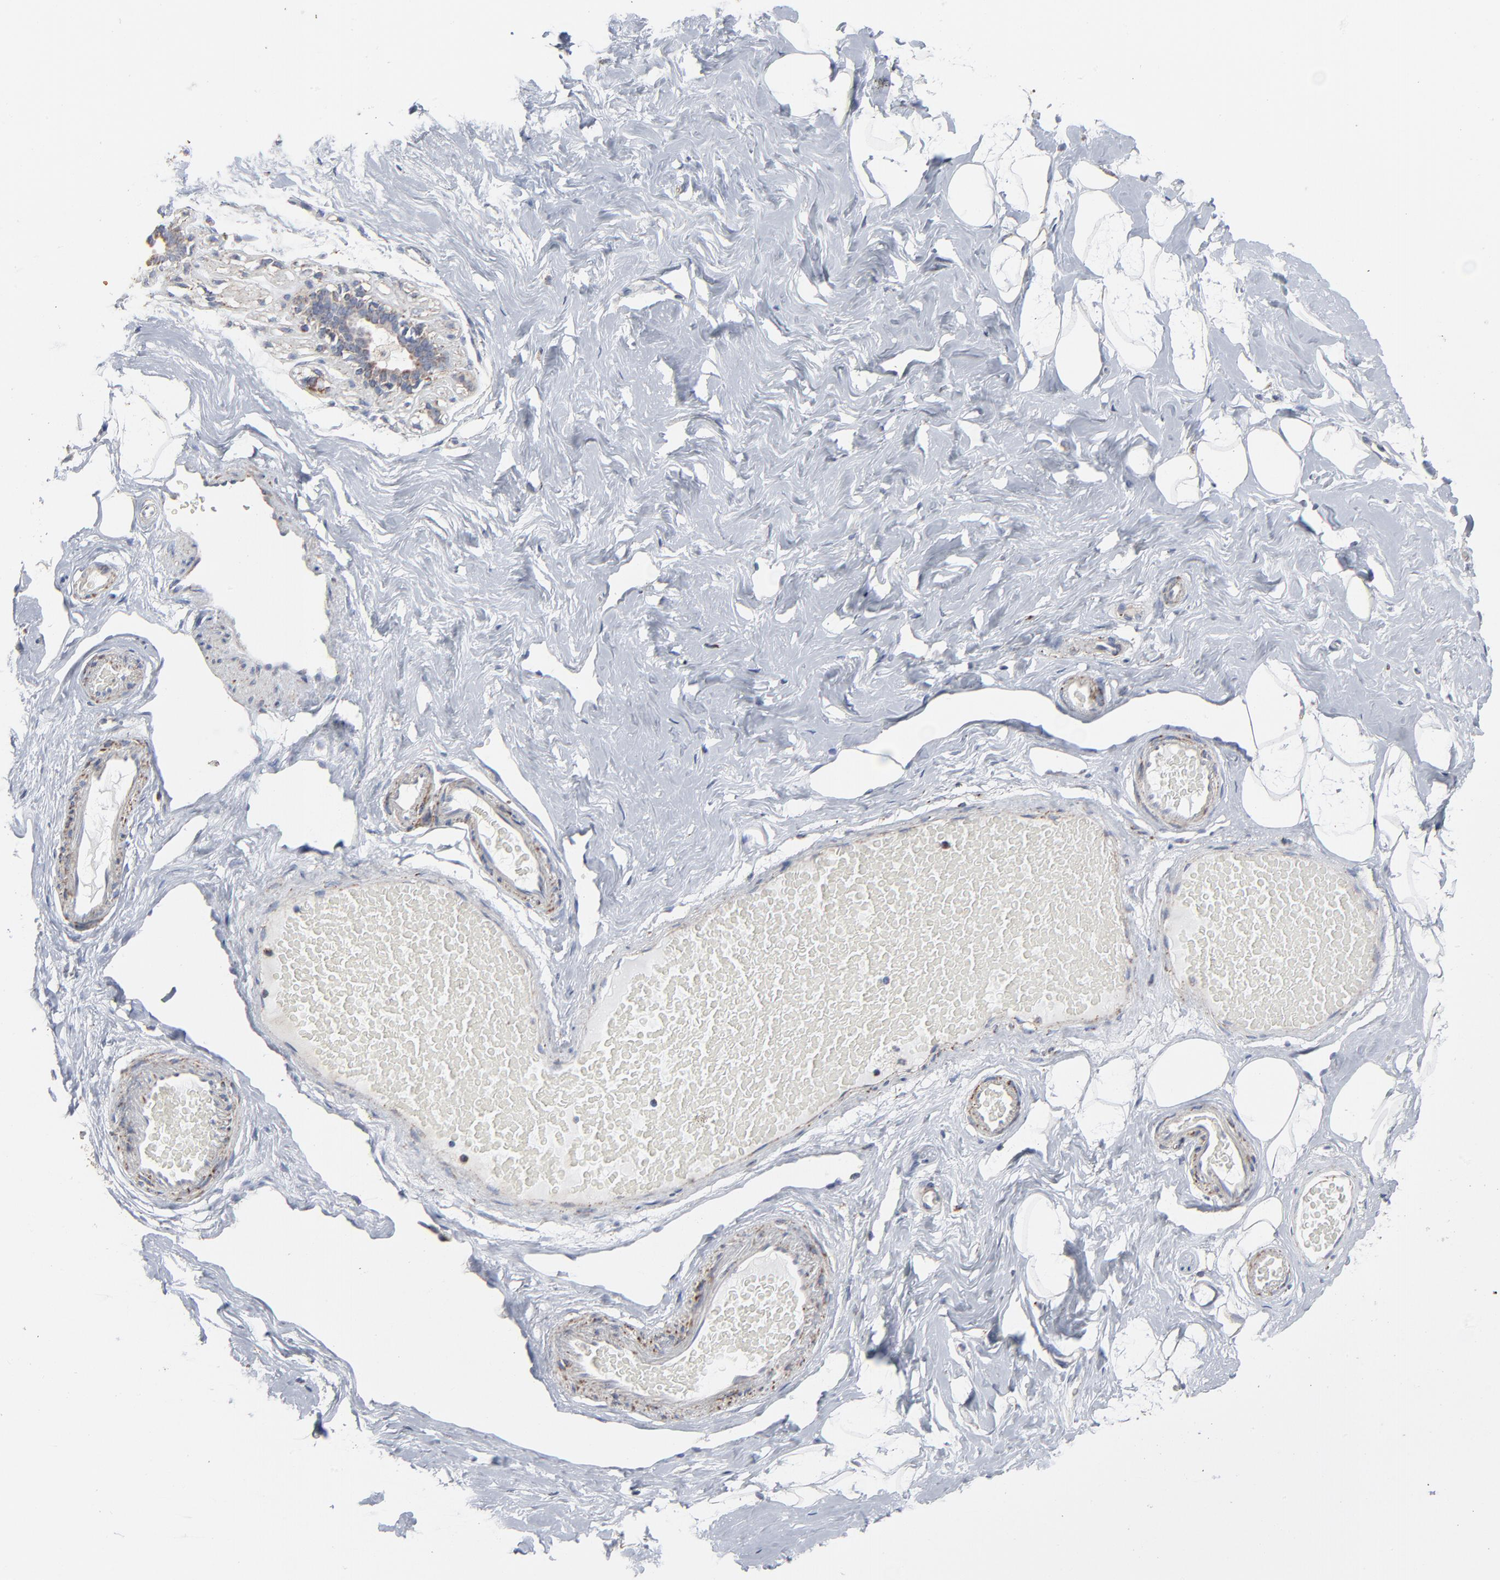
{"staining": {"intensity": "negative", "quantity": "none", "location": "none"}, "tissue": "breast", "cell_type": "Adipocytes", "image_type": "normal", "snomed": [{"axis": "morphology", "description": "Normal tissue, NOS"}, {"axis": "topography", "description": "Breast"}, {"axis": "topography", "description": "Soft tissue"}], "caption": "Normal breast was stained to show a protein in brown. There is no significant expression in adipocytes. (DAB immunohistochemistry (IHC) with hematoxylin counter stain).", "gene": "UQCRC1", "patient": {"sex": "female", "age": 75}}